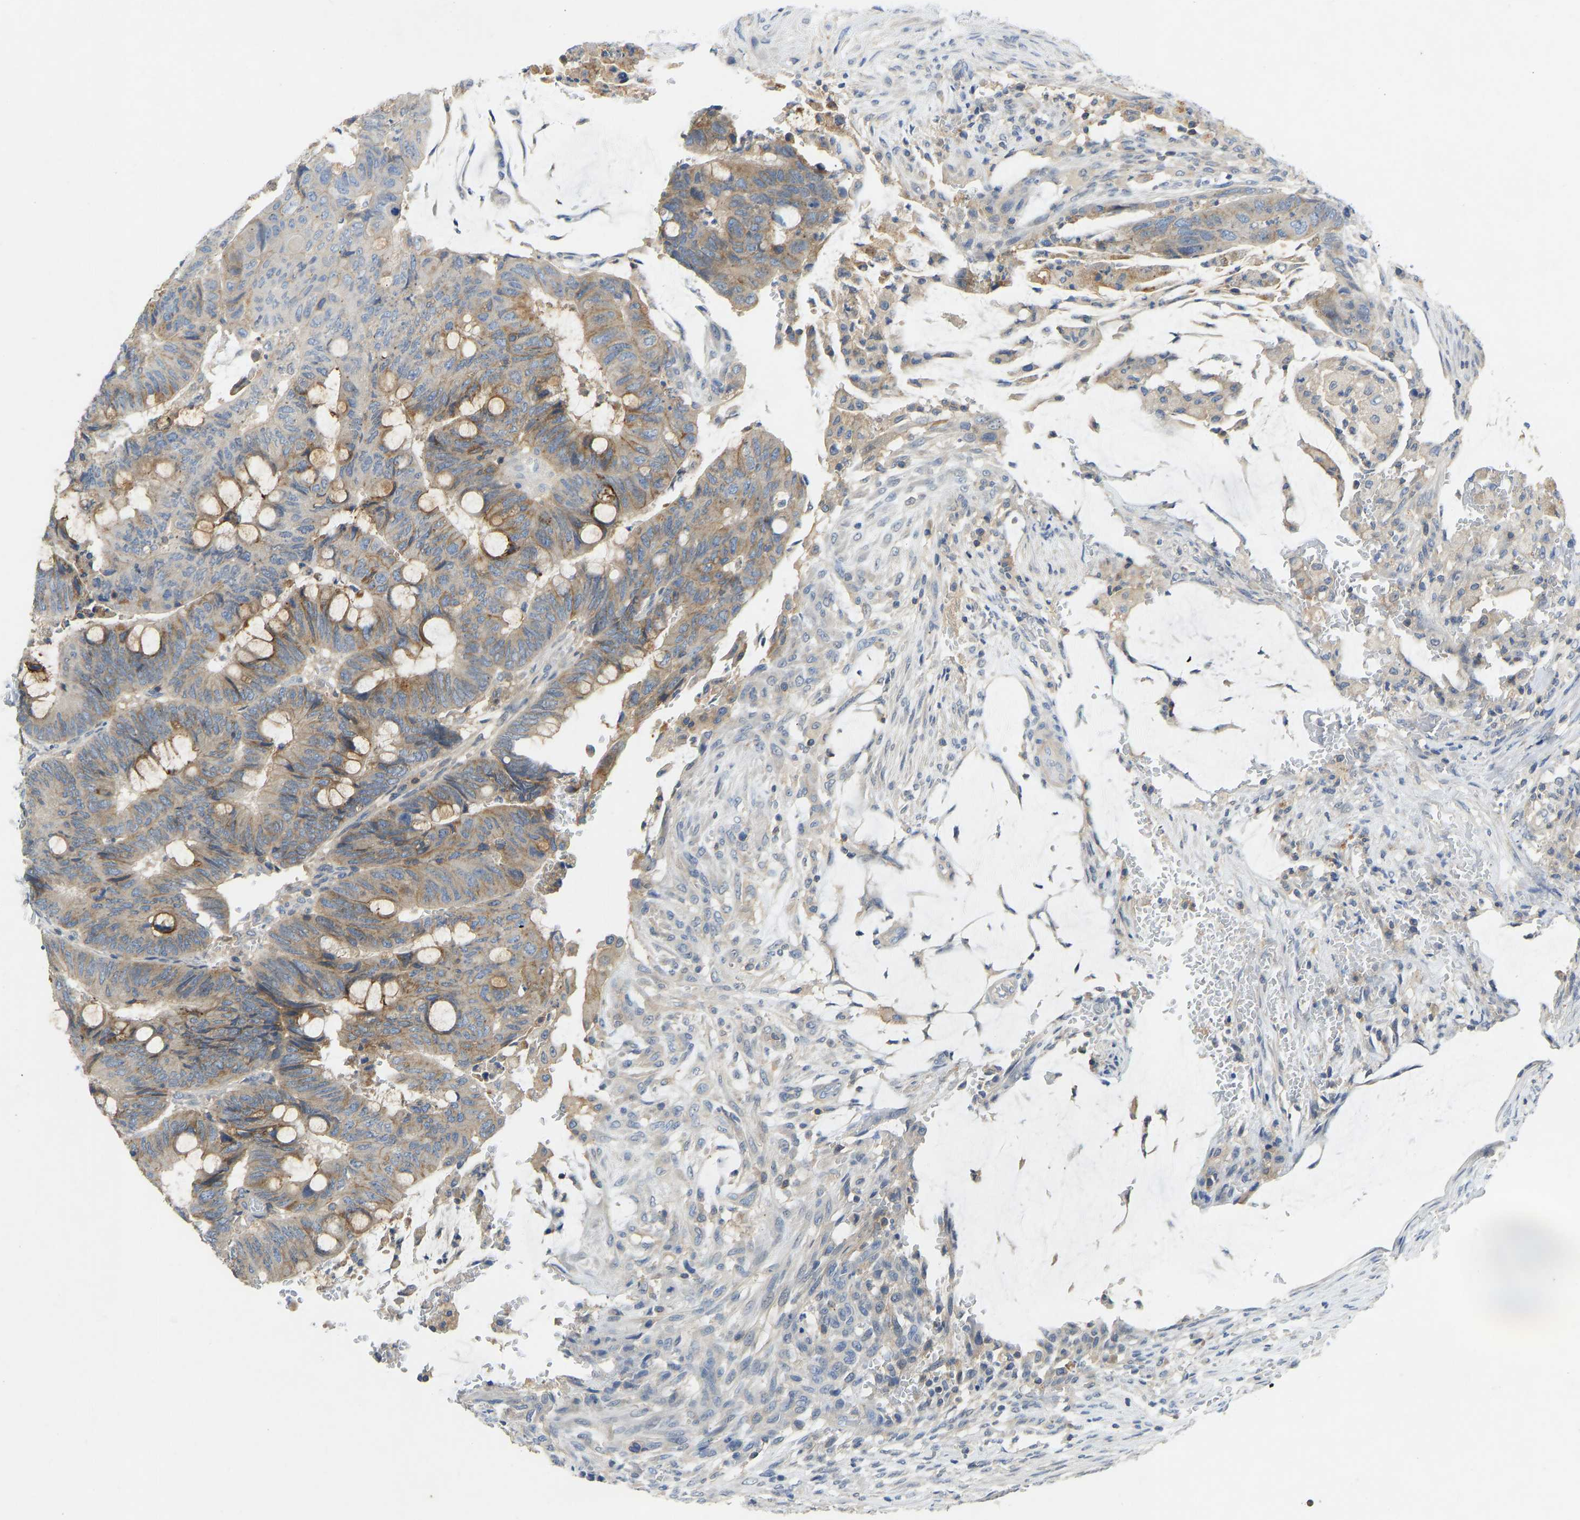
{"staining": {"intensity": "moderate", "quantity": ">75%", "location": "cytoplasmic/membranous"}, "tissue": "colorectal cancer", "cell_type": "Tumor cells", "image_type": "cancer", "snomed": [{"axis": "morphology", "description": "Normal tissue, NOS"}, {"axis": "morphology", "description": "Adenocarcinoma, NOS"}, {"axis": "topography", "description": "Rectum"}, {"axis": "topography", "description": "Peripheral nerve tissue"}], "caption": "Moderate cytoplasmic/membranous positivity is present in about >75% of tumor cells in adenocarcinoma (colorectal).", "gene": "NDRG3", "patient": {"sex": "male", "age": 92}}